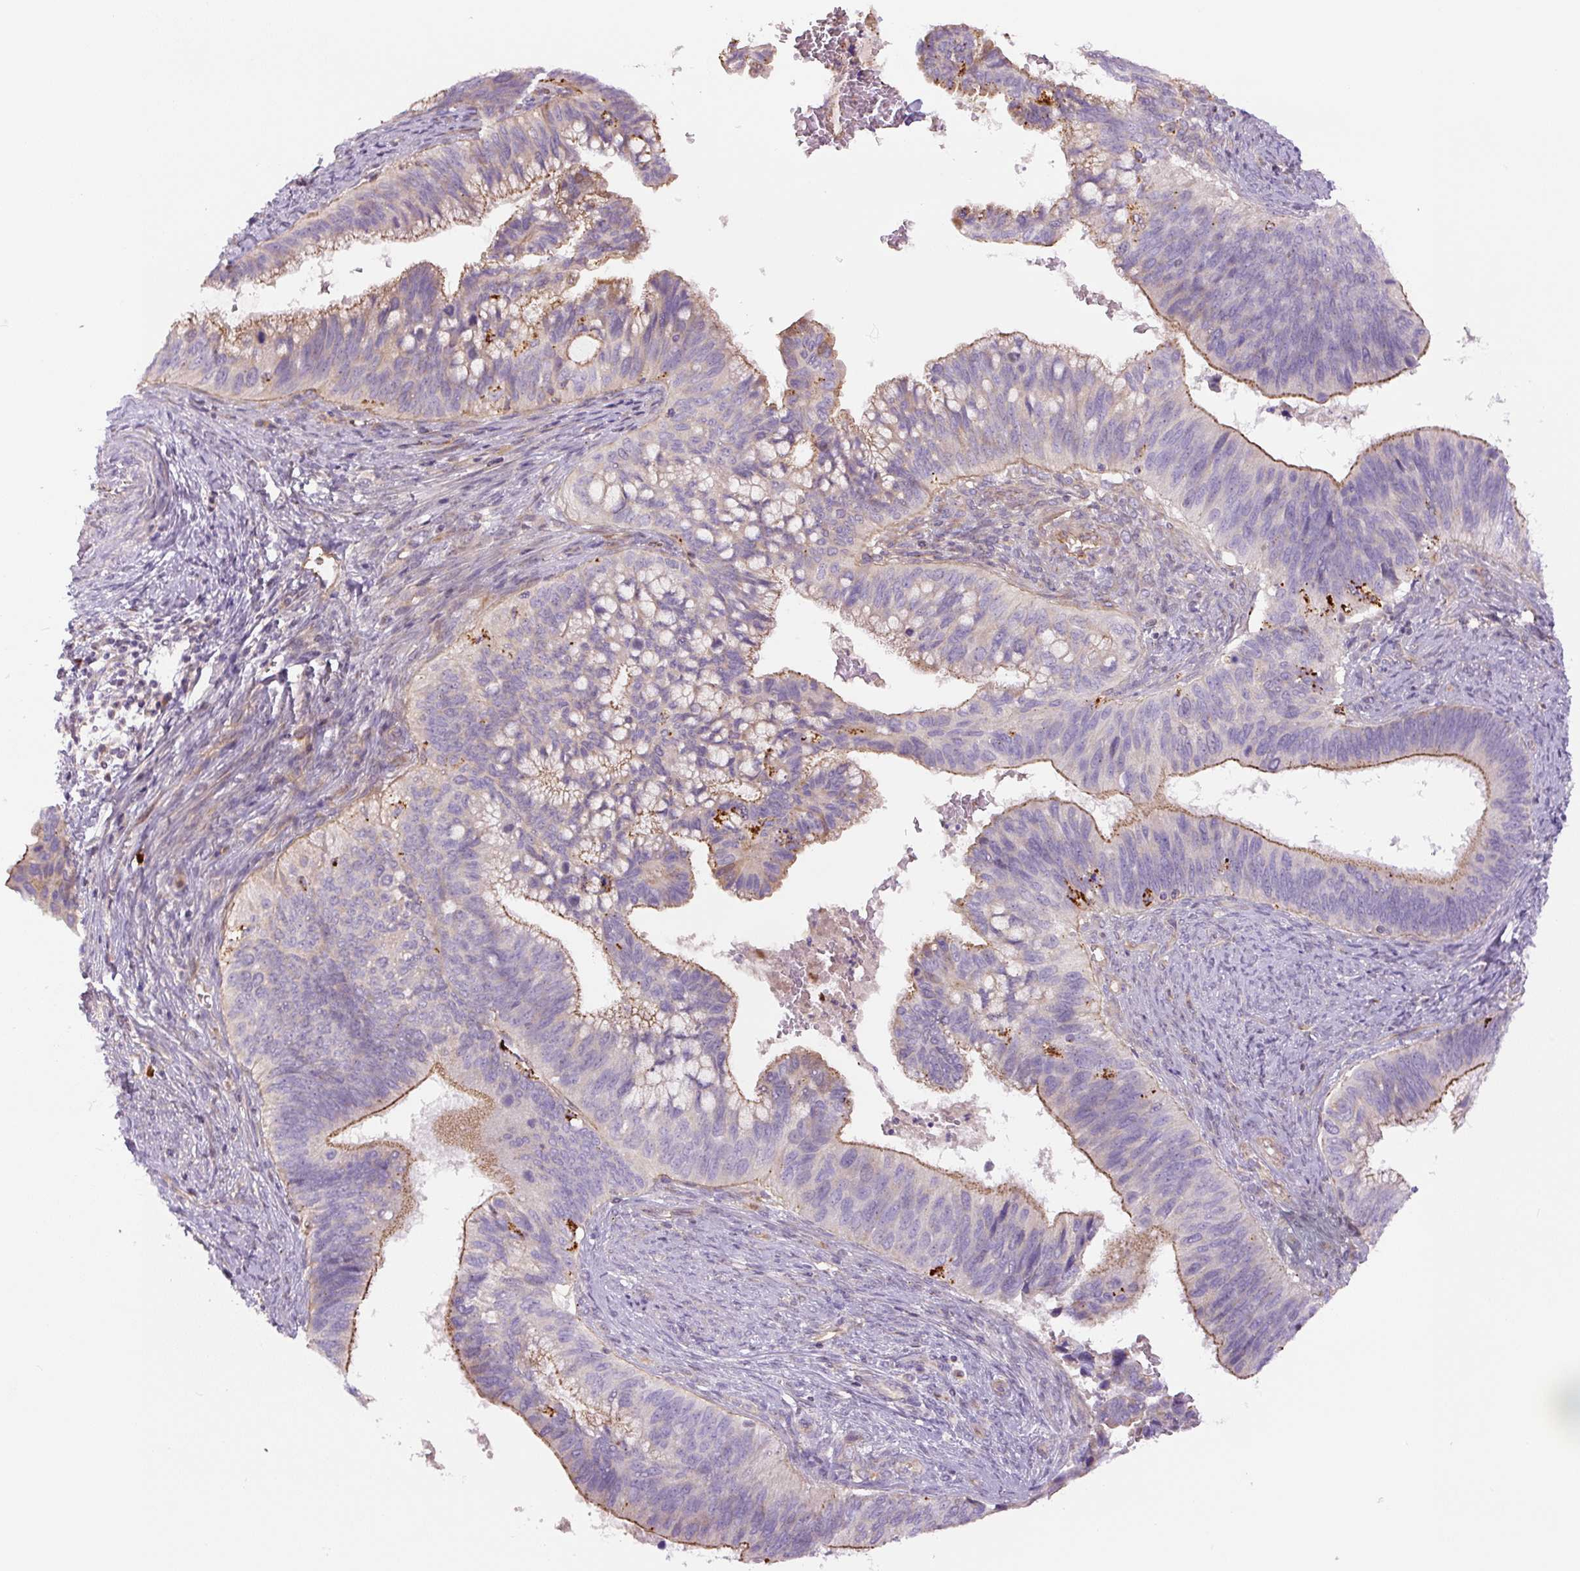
{"staining": {"intensity": "moderate", "quantity": "25%-75%", "location": "cytoplasmic/membranous"}, "tissue": "cervical cancer", "cell_type": "Tumor cells", "image_type": "cancer", "snomed": [{"axis": "morphology", "description": "Adenocarcinoma, NOS"}, {"axis": "topography", "description": "Cervix"}], "caption": "Immunohistochemical staining of human cervical cancer reveals medium levels of moderate cytoplasmic/membranous protein expression in approximately 25%-75% of tumor cells. (brown staining indicates protein expression, while blue staining denotes nuclei).", "gene": "CCNI2", "patient": {"sex": "female", "age": 42}}